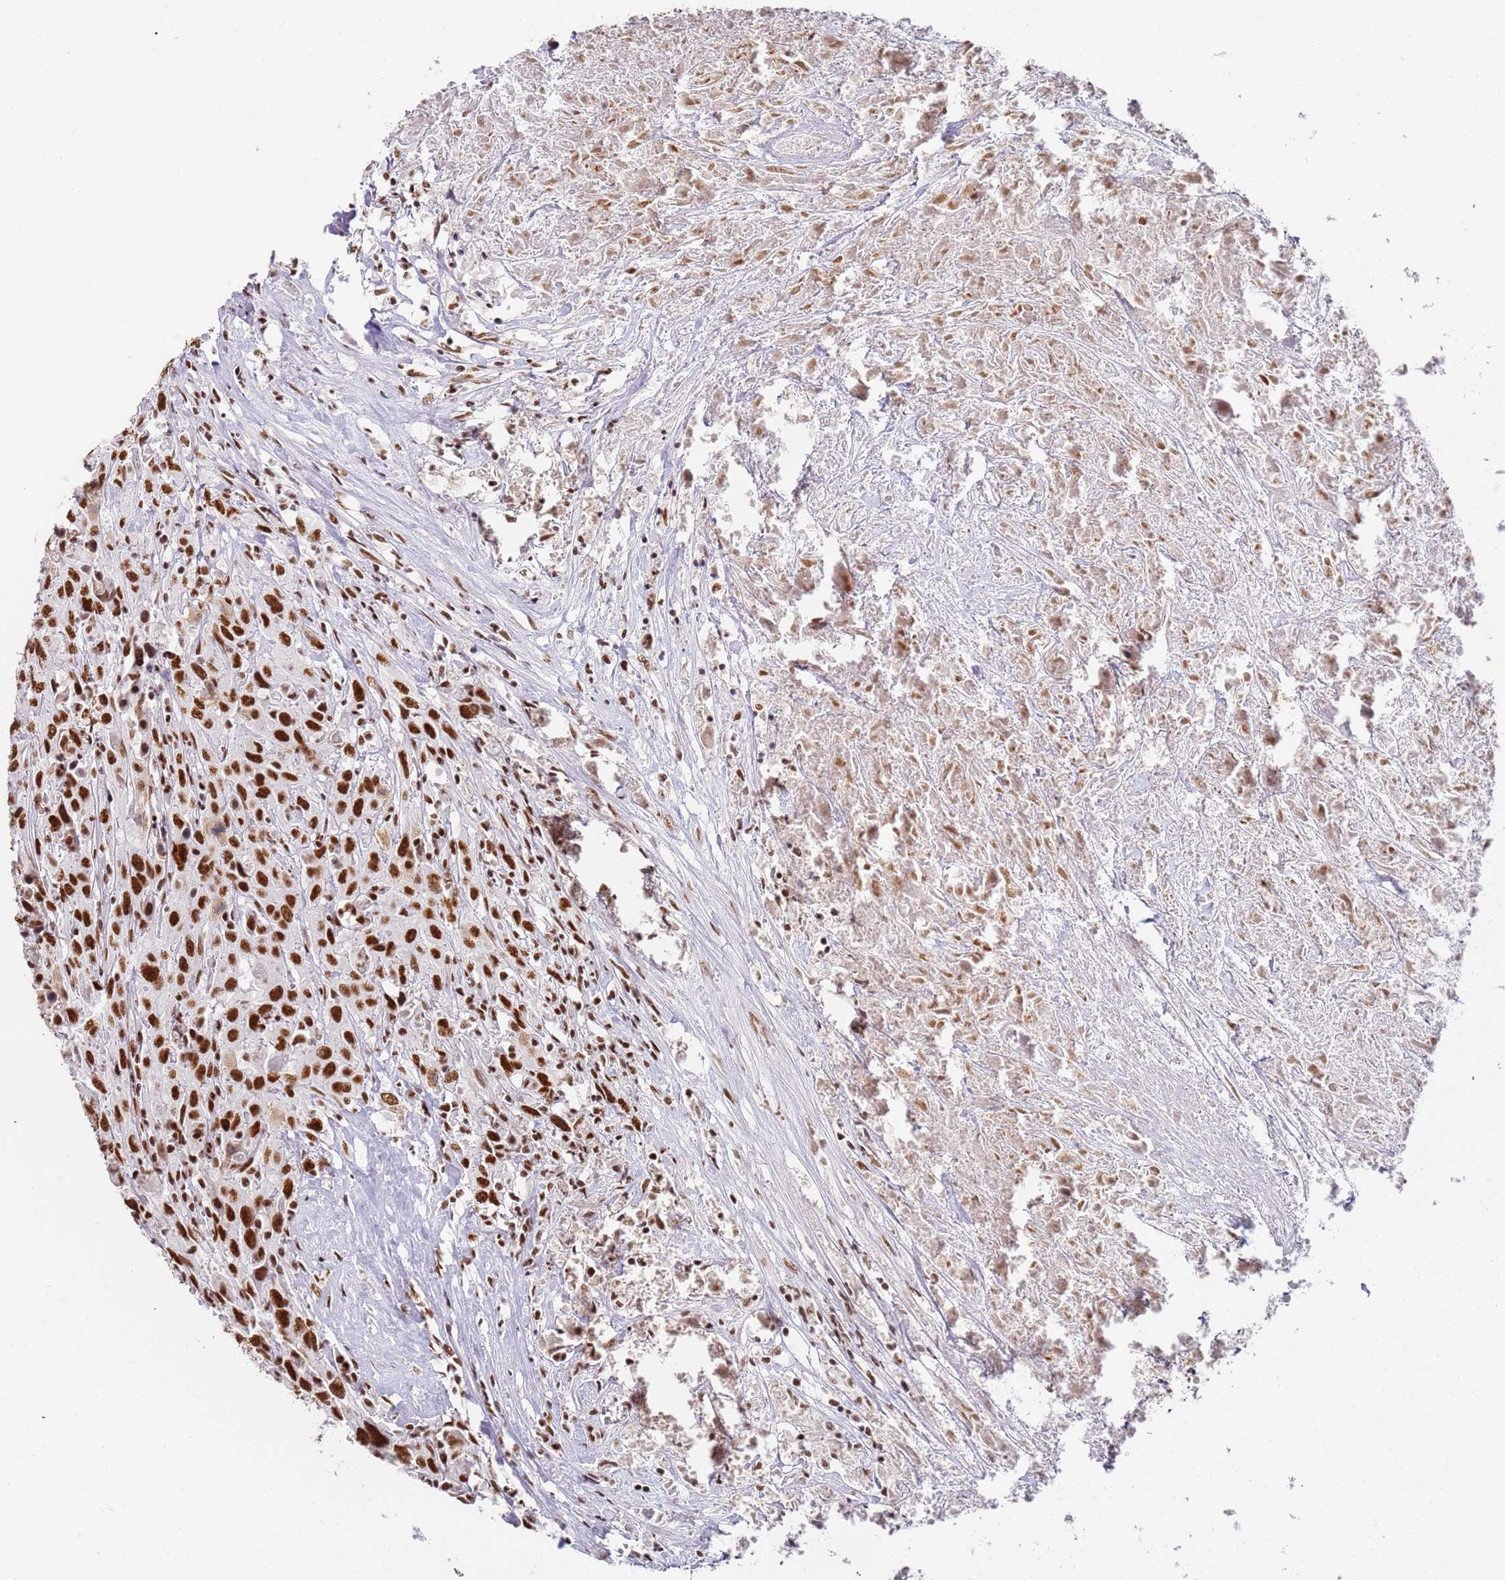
{"staining": {"intensity": "strong", "quantity": ">75%", "location": "nuclear"}, "tissue": "urothelial cancer", "cell_type": "Tumor cells", "image_type": "cancer", "snomed": [{"axis": "morphology", "description": "Urothelial carcinoma, High grade"}, {"axis": "topography", "description": "Urinary bladder"}], "caption": "The immunohistochemical stain highlights strong nuclear positivity in tumor cells of urothelial cancer tissue. (DAB (3,3'-diaminobenzidine) = brown stain, brightfield microscopy at high magnification).", "gene": "AKAP8L", "patient": {"sex": "male", "age": 61}}